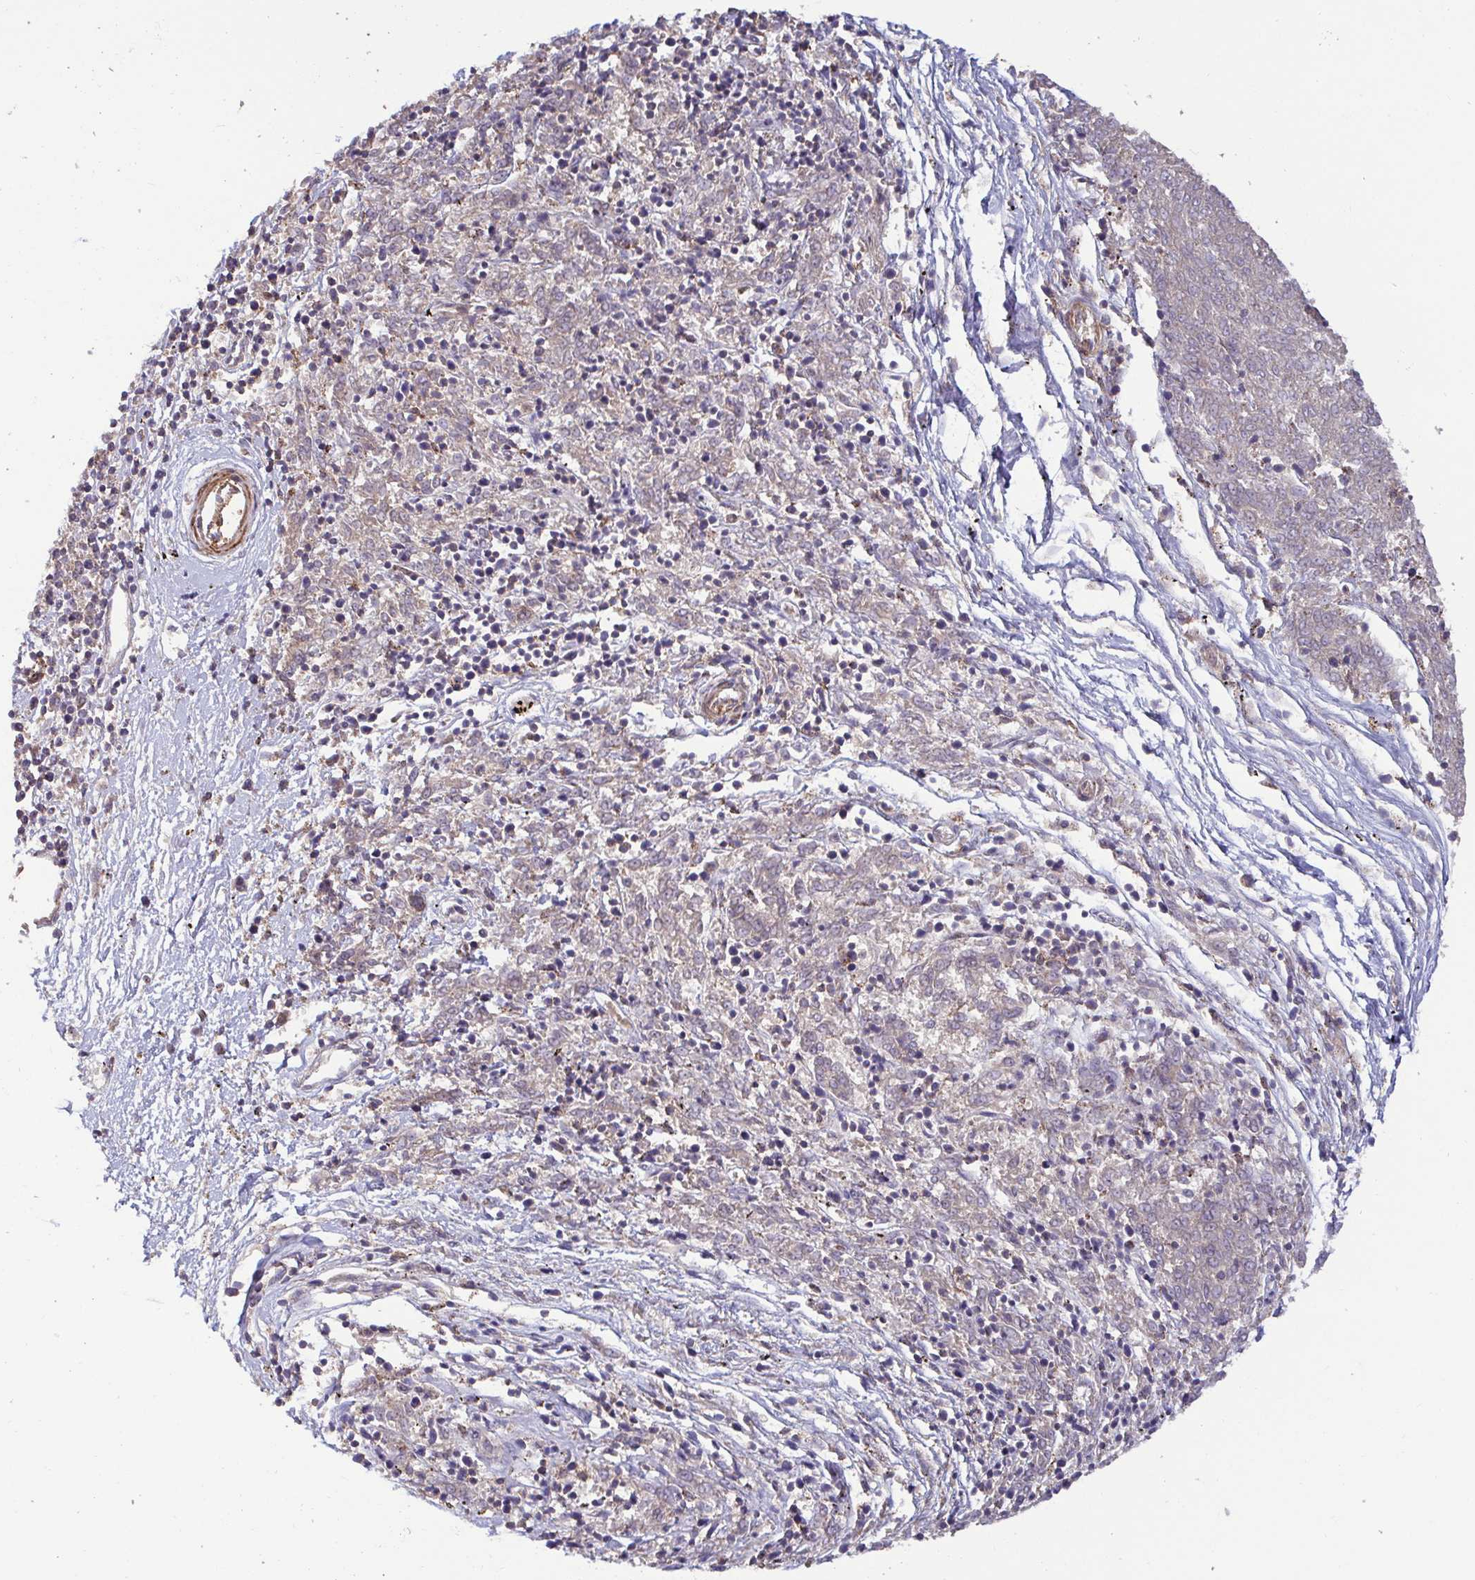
{"staining": {"intensity": "weak", "quantity": "25%-75%", "location": "cytoplasmic/membranous"}, "tissue": "melanoma", "cell_type": "Tumor cells", "image_type": "cancer", "snomed": [{"axis": "morphology", "description": "Malignant melanoma, NOS"}, {"axis": "topography", "description": "Skin"}], "caption": "A micrograph of malignant melanoma stained for a protein displays weak cytoplasmic/membranous brown staining in tumor cells.", "gene": "SPRY1", "patient": {"sex": "female", "age": 72}}